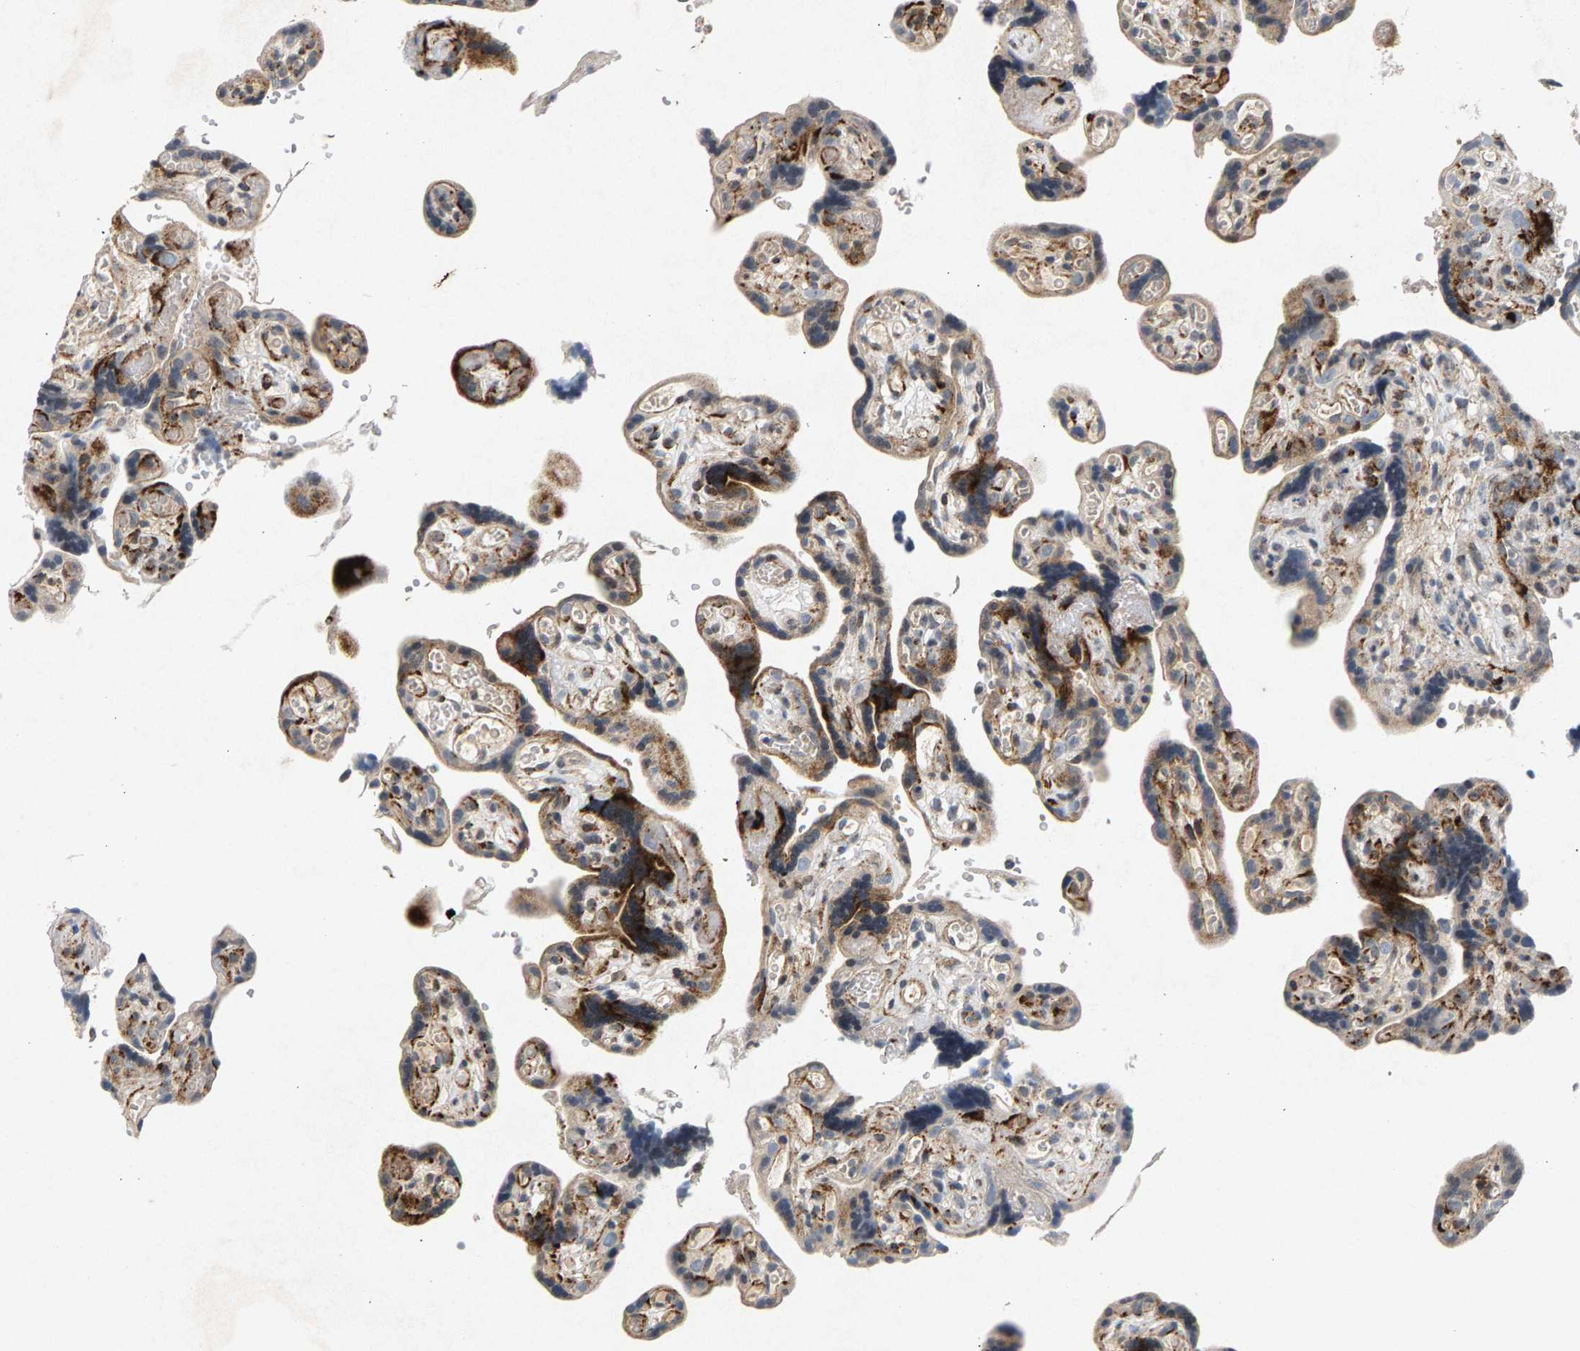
{"staining": {"intensity": "strong", "quantity": ">75%", "location": "cytoplasmic/membranous"}, "tissue": "placenta", "cell_type": "Trophoblastic cells", "image_type": "normal", "snomed": [{"axis": "morphology", "description": "Normal tissue, NOS"}, {"axis": "topography", "description": "Placenta"}], "caption": "Approximately >75% of trophoblastic cells in benign placenta reveal strong cytoplasmic/membranous protein positivity as visualized by brown immunohistochemical staining.", "gene": "ZPR1", "patient": {"sex": "female", "age": 30}}